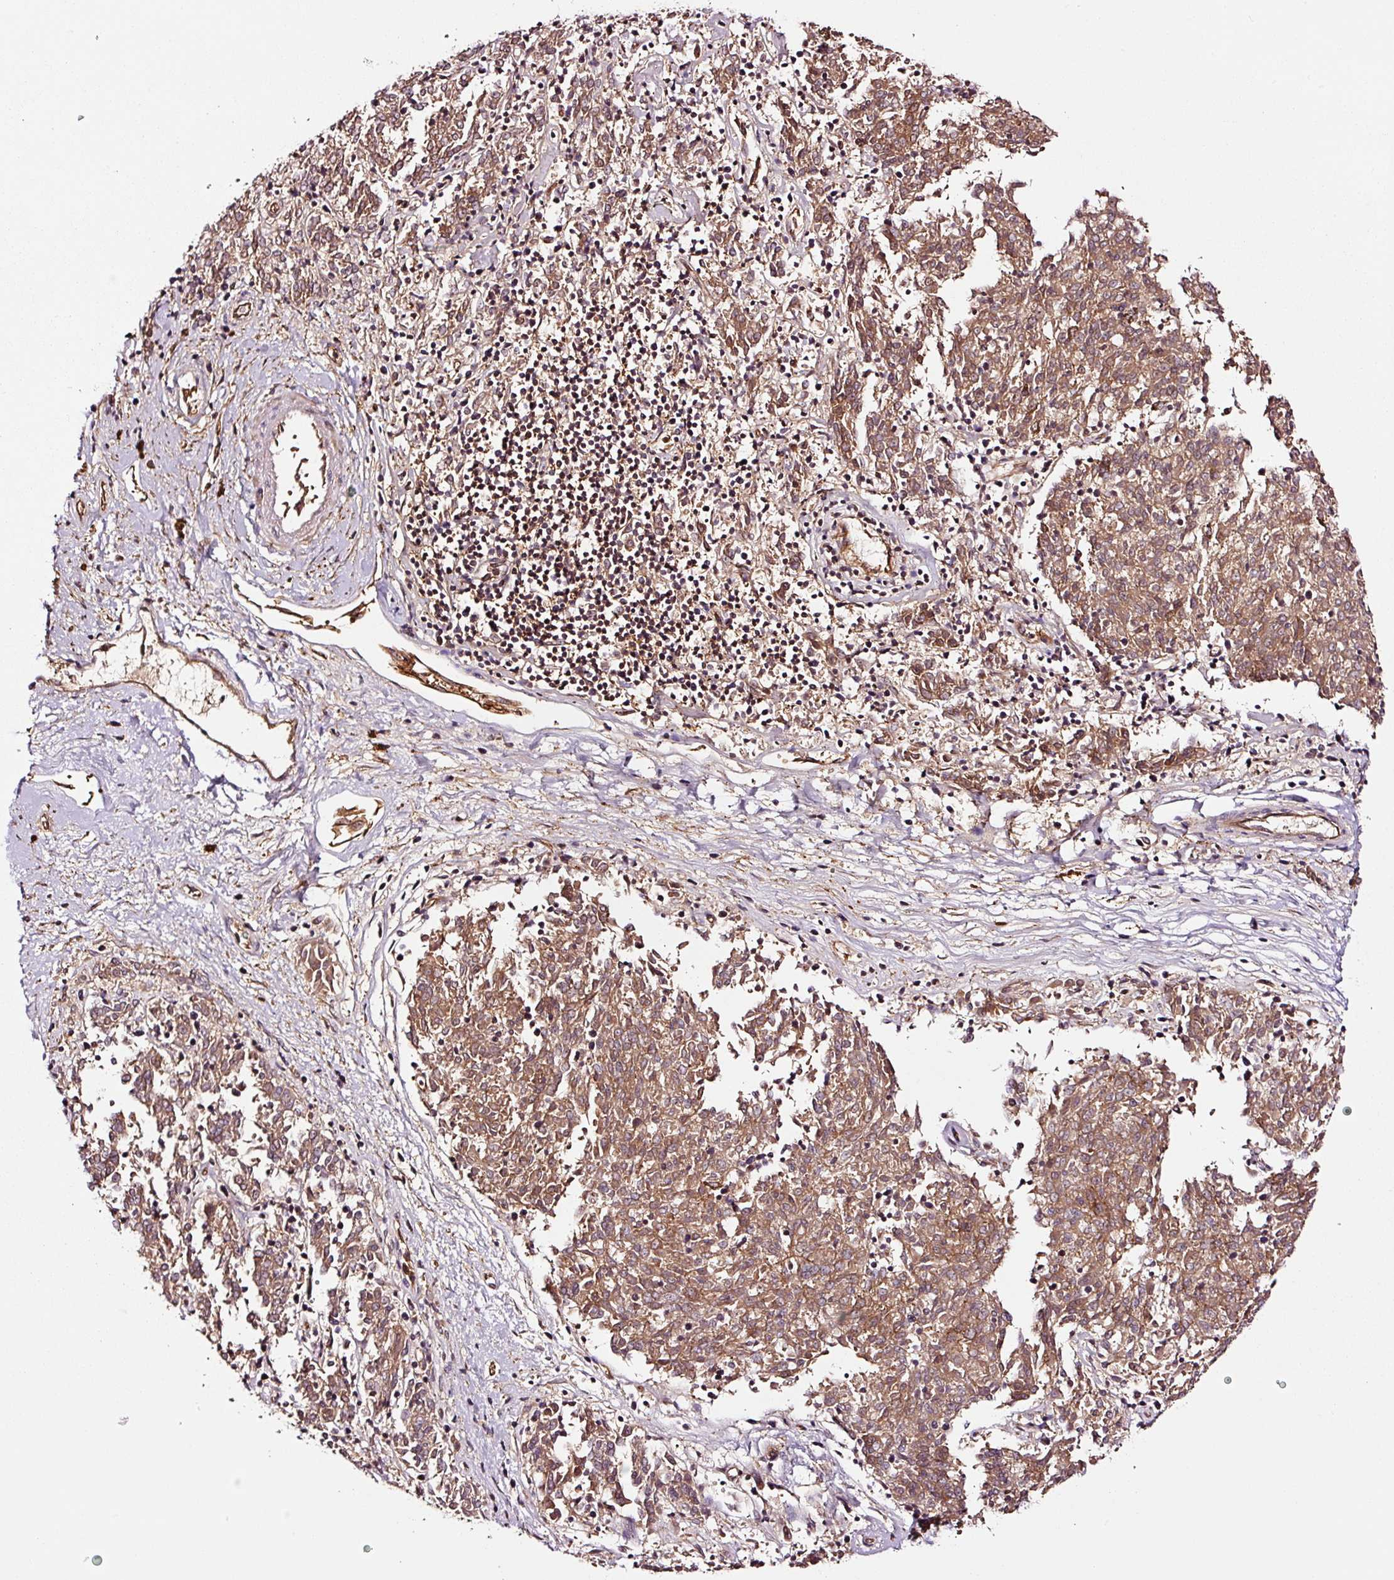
{"staining": {"intensity": "moderate", "quantity": ">75%", "location": "cytoplasmic/membranous"}, "tissue": "melanoma", "cell_type": "Tumor cells", "image_type": "cancer", "snomed": [{"axis": "morphology", "description": "Malignant melanoma, NOS"}, {"axis": "topography", "description": "Skin"}], "caption": "Brown immunohistochemical staining in melanoma exhibits moderate cytoplasmic/membranous positivity in approximately >75% of tumor cells.", "gene": "METAP1", "patient": {"sex": "female", "age": 72}}